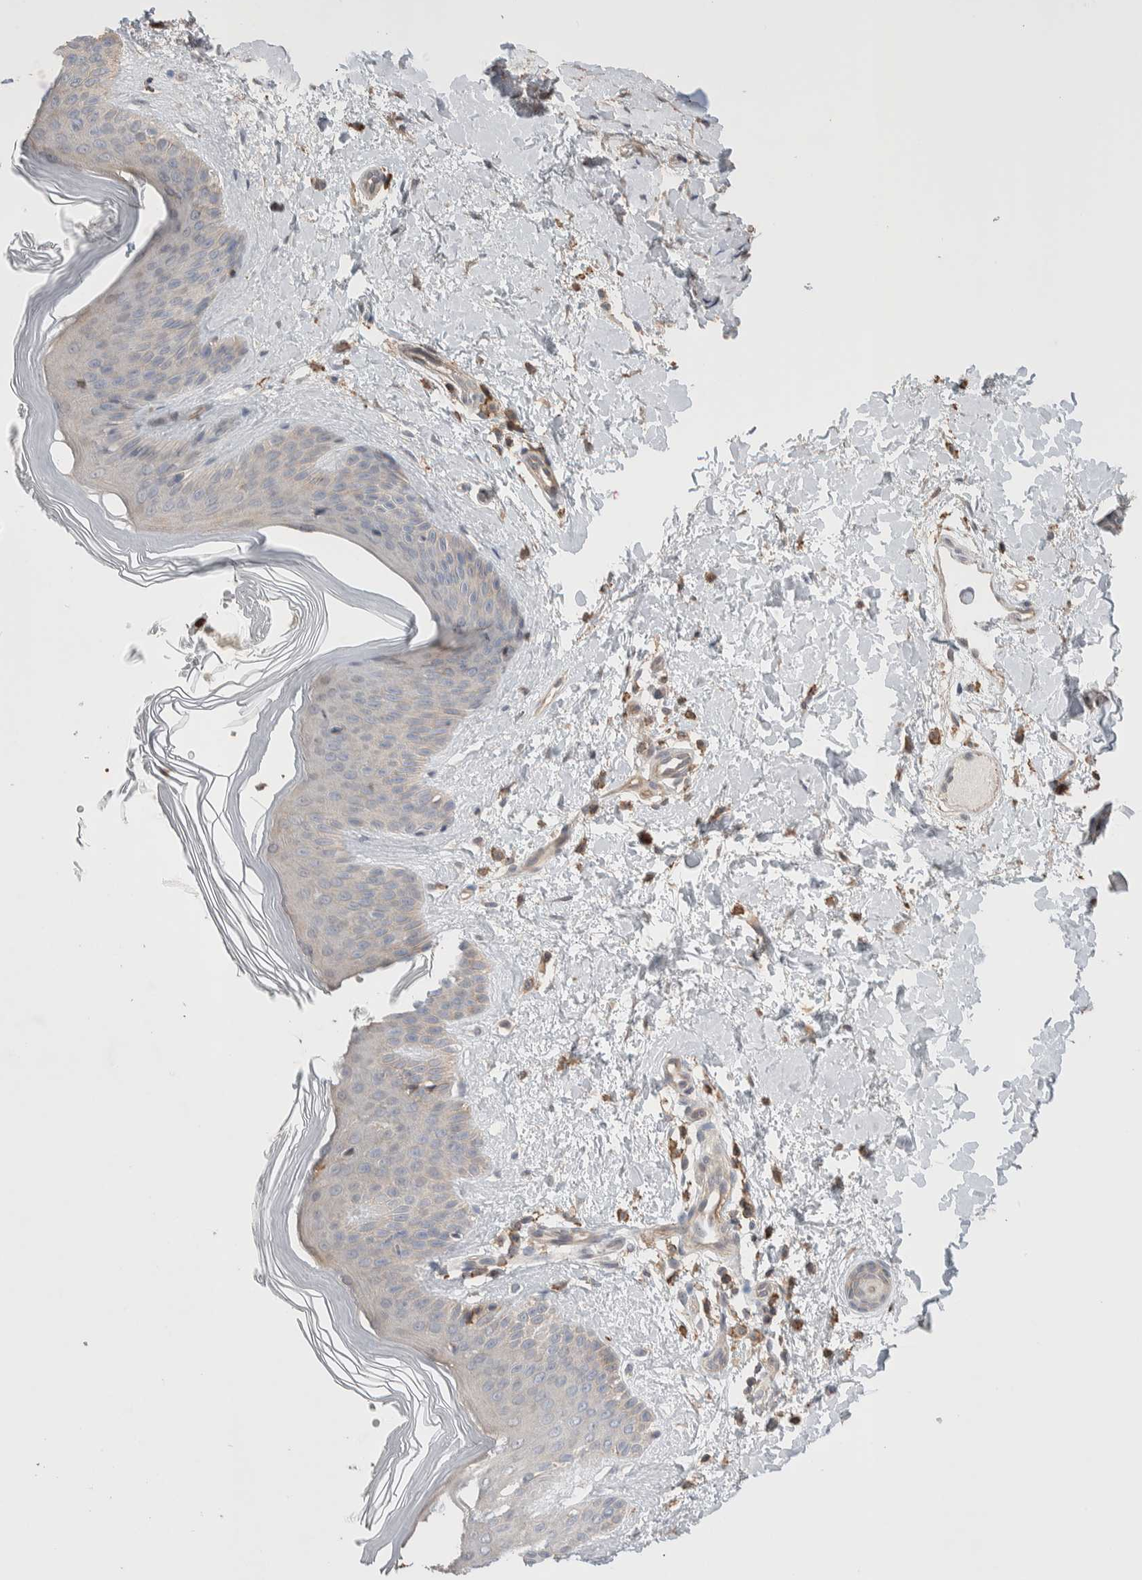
{"staining": {"intensity": "moderate", "quantity": ">75%", "location": "cytoplasmic/membranous"}, "tissue": "skin", "cell_type": "Fibroblasts", "image_type": "normal", "snomed": [{"axis": "morphology", "description": "Normal tissue, NOS"}, {"axis": "morphology", "description": "Malignant melanoma, Metastatic site"}, {"axis": "topography", "description": "Skin"}], "caption": "Fibroblasts display medium levels of moderate cytoplasmic/membranous positivity in approximately >75% of cells in unremarkable skin. (DAB = brown stain, brightfield microscopy at high magnification).", "gene": "ZNF704", "patient": {"sex": "male", "age": 41}}